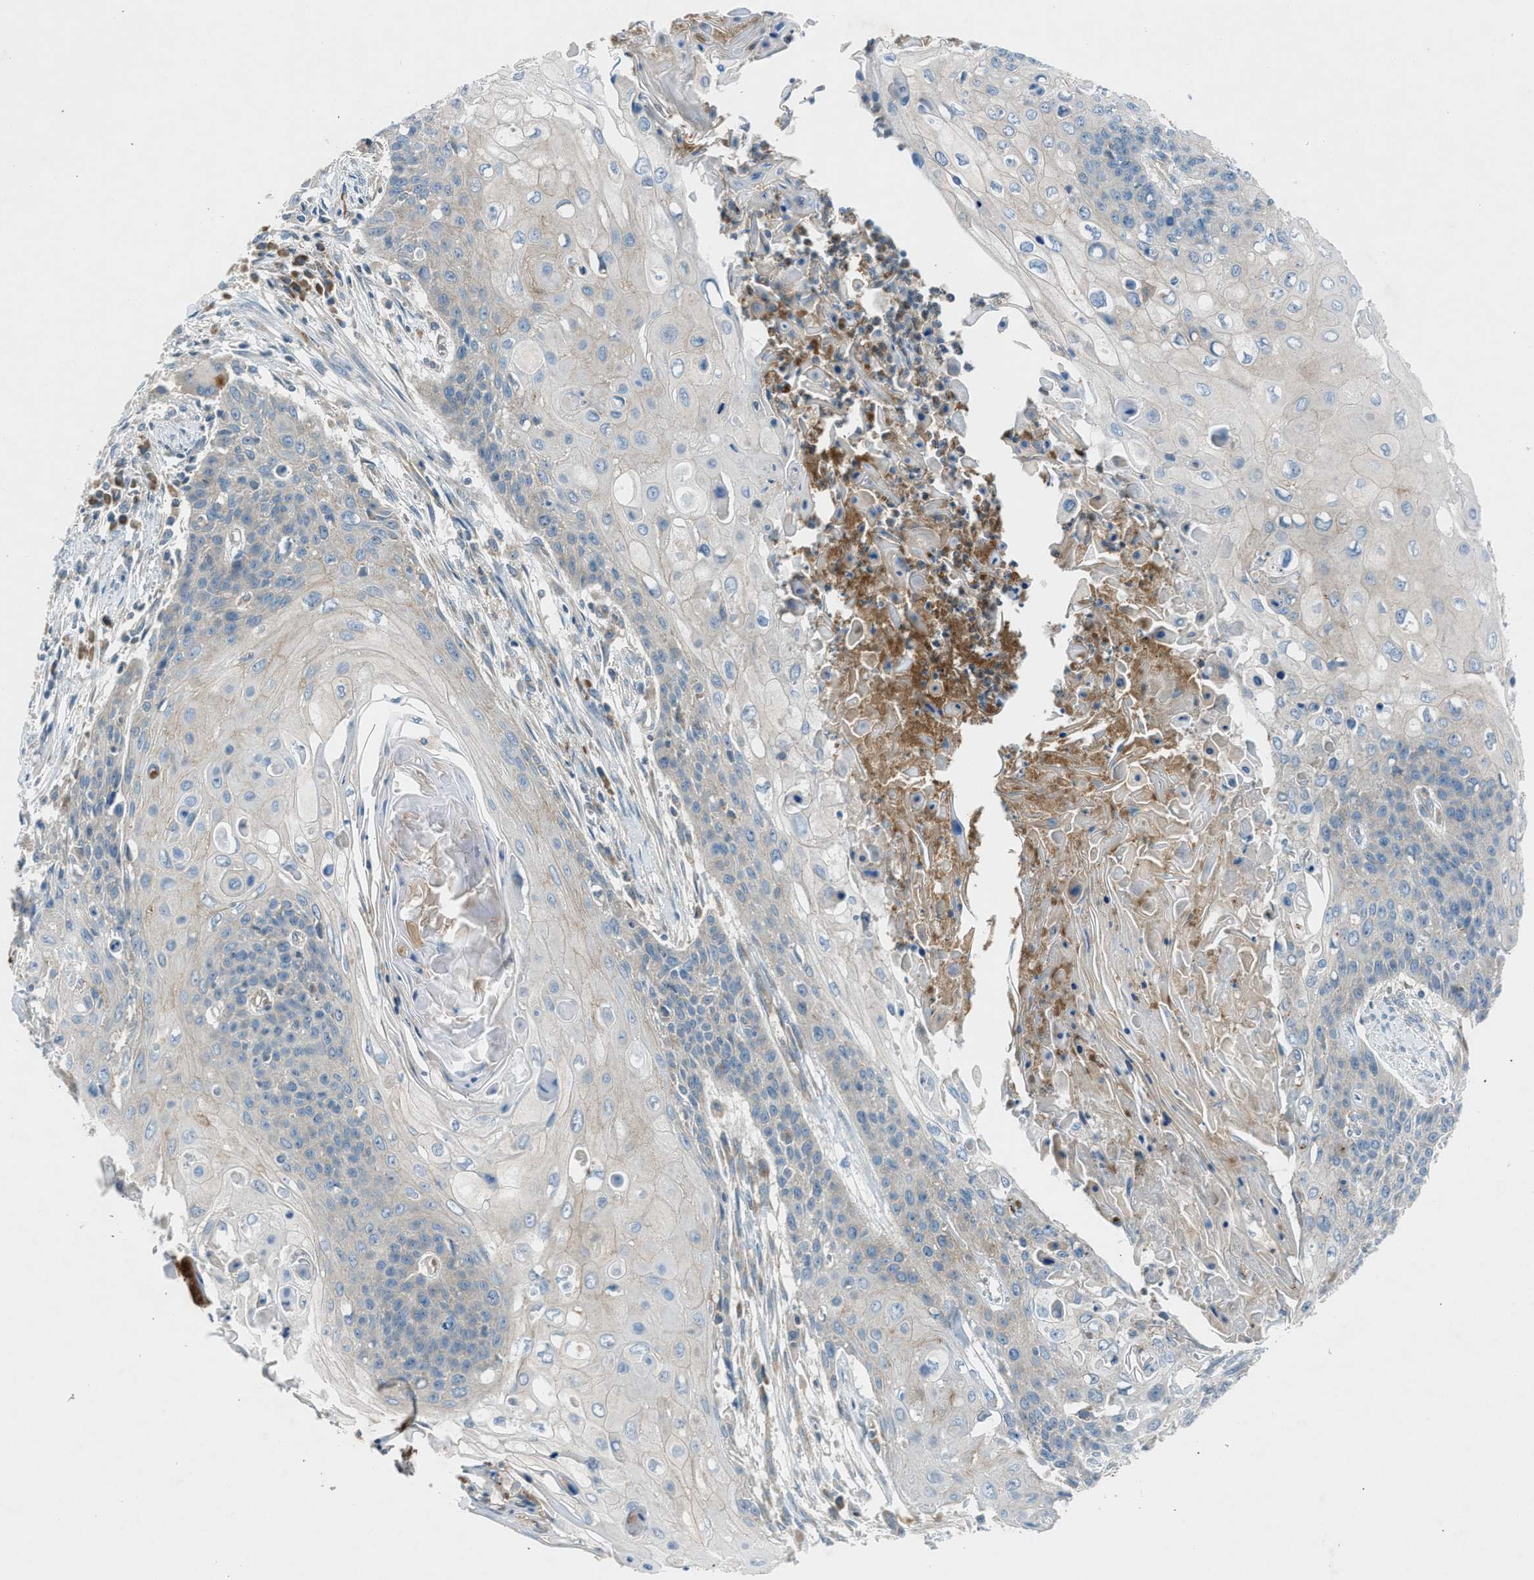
{"staining": {"intensity": "negative", "quantity": "none", "location": "none"}, "tissue": "cervical cancer", "cell_type": "Tumor cells", "image_type": "cancer", "snomed": [{"axis": "morphology", "description": "Squamous cell carcinoma, NOS"}, {"axis": "topography", "description": "Cervix"}], "caption": "Cervical cancer stained for a protein using immunohistochemistry (IHC) shows no positivity tumor cells.", "gene": "BMP1", "patient": {"sex": "female", "age": 39}}